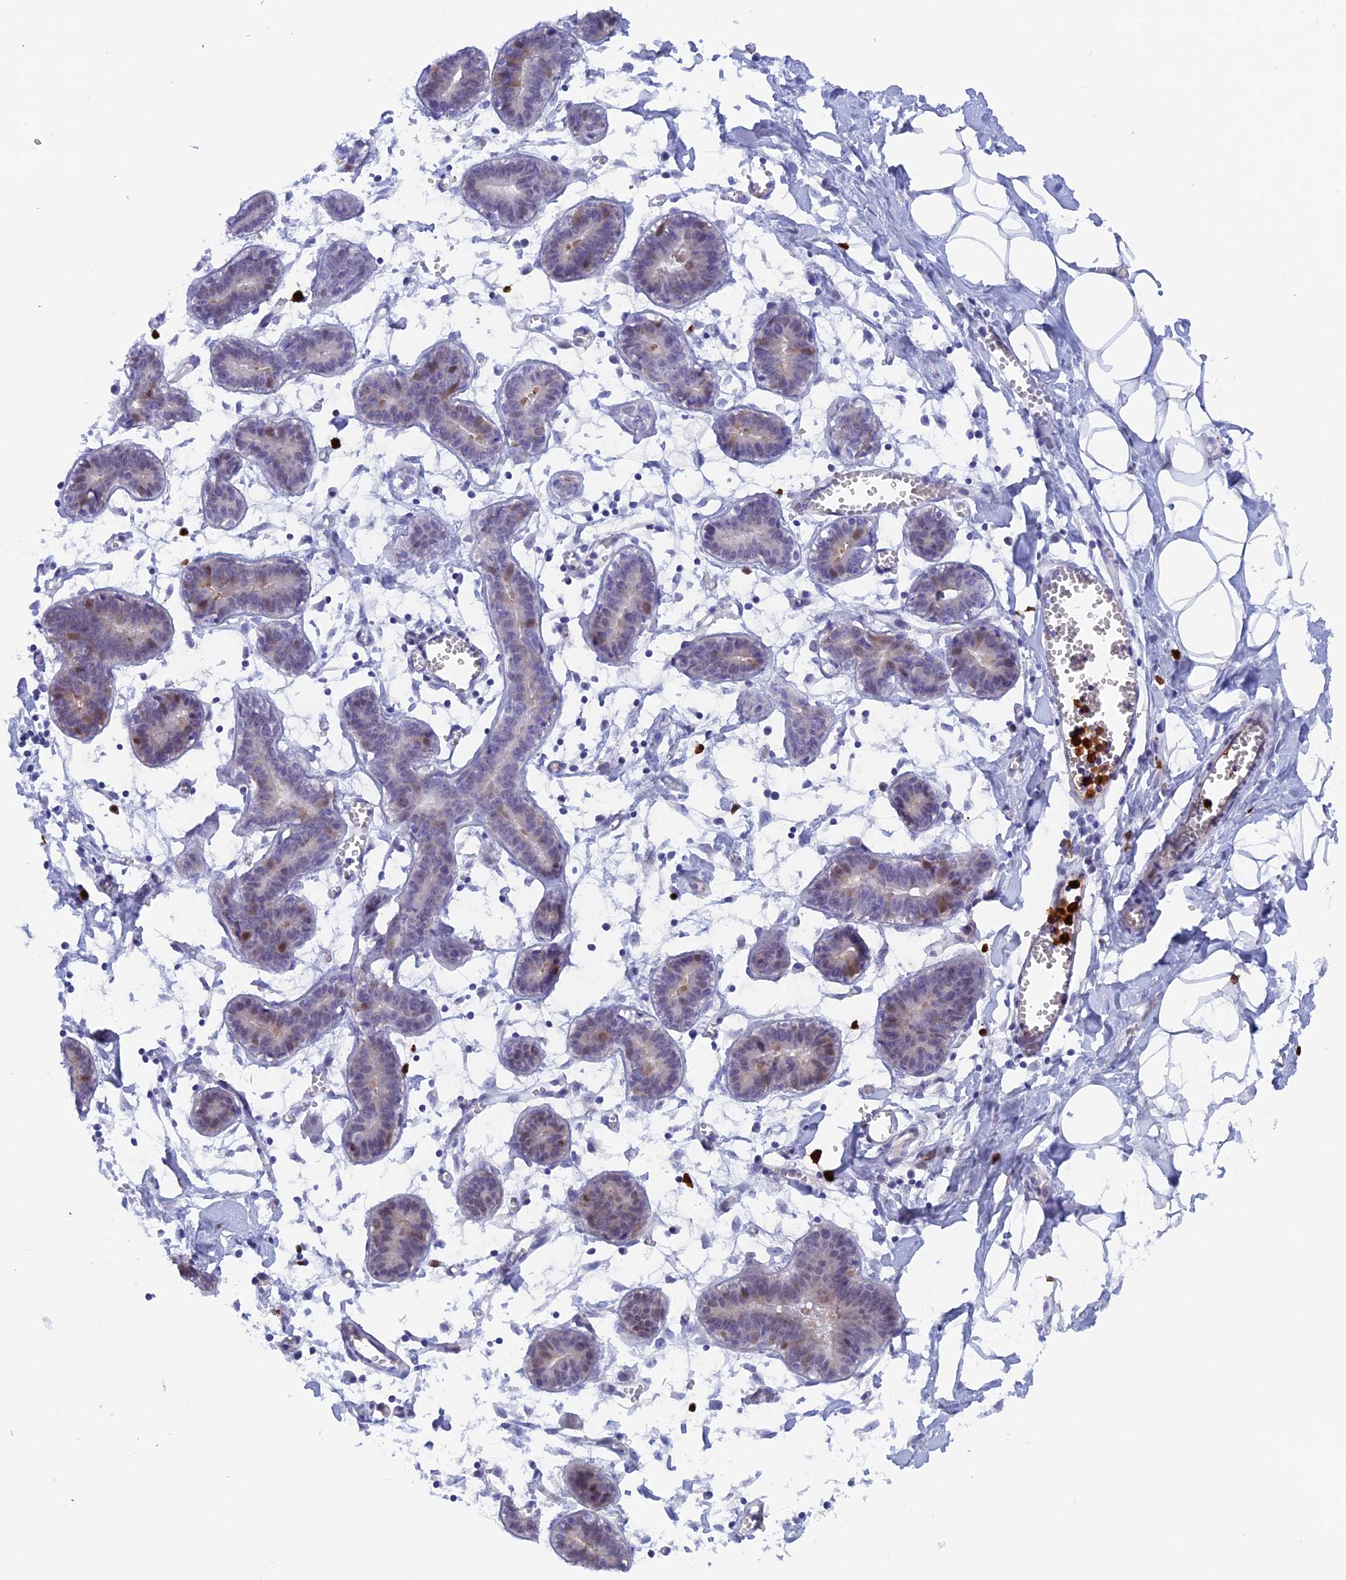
{"staining": {"intensity": "negative", "quantity": "none", "location": "none"}, "tissue": "breast", "cell_type": "Adipocytes", "image_type": "normal", "snomed": [{"axis": "morphology", "description": "Normal tissue, NOS"}, {"axis": "topography", "description": "Breast"}], "caption": "IHC of normal breast exhibits no staining in adipocytes. Nuclei are stained in blue.", "gene": "SLC26A1", "patient": {"sex": "female", "age": 27}}